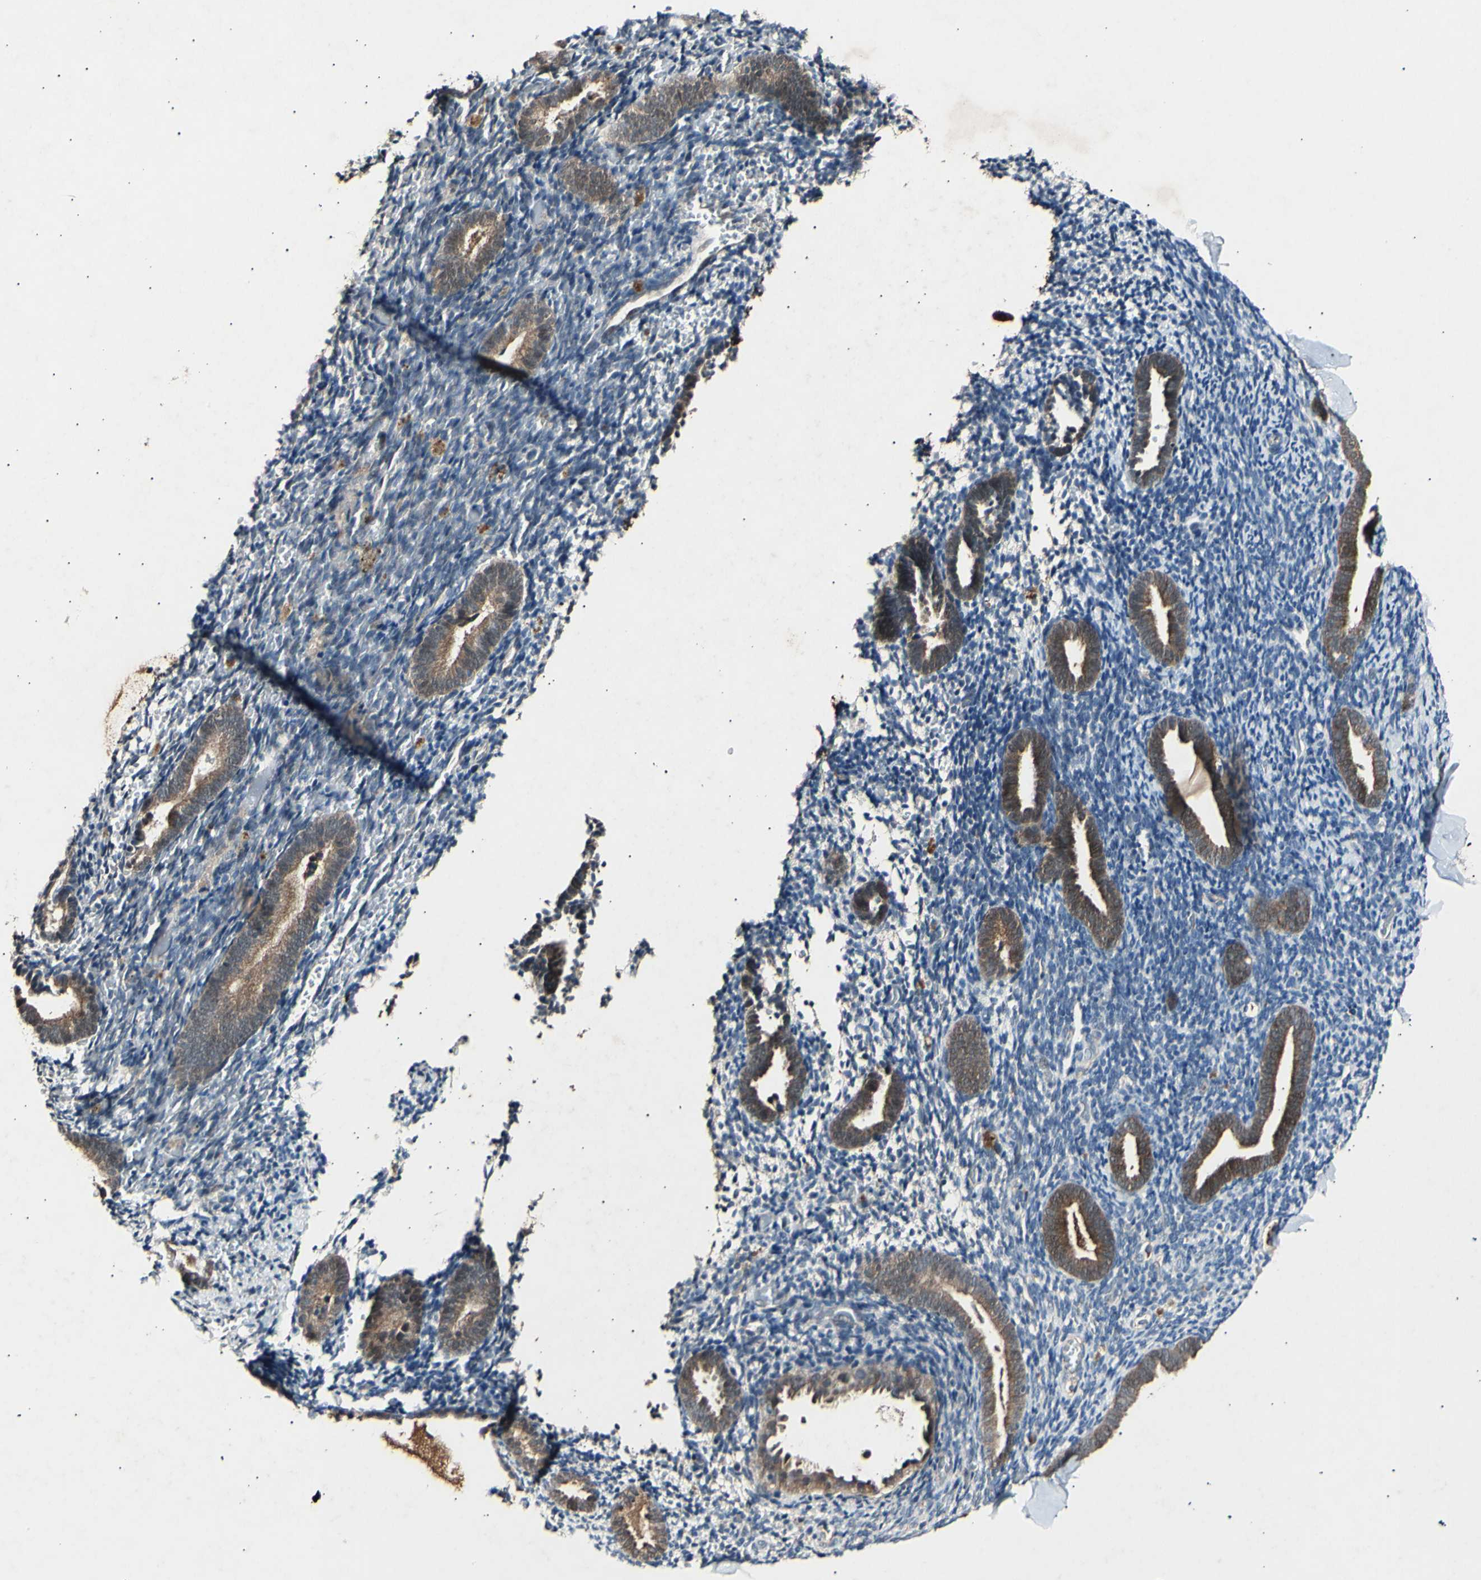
{"staining": {"intensity": "weak", "quantity": "25%-75%", "location": "cytoplasmic/membranous"}, "tissue": "endometrium", "cell_type": "Cells in endometrial stroma", "image_type": "normal", "snomed": [{"axis": "morphology", "description": "Normal tissue, NOS"}, {"axis": "topography", "description": "Endometrium"}], "caption": "A high-resolution image shows IHC staining of normal endometrium, which displays weak cytoplasmic/membranous staining in about 25%-75% of cells in endometrial stroma.", "gene": "ADCY3", "patient": {"sex": "female", "age": 51}}